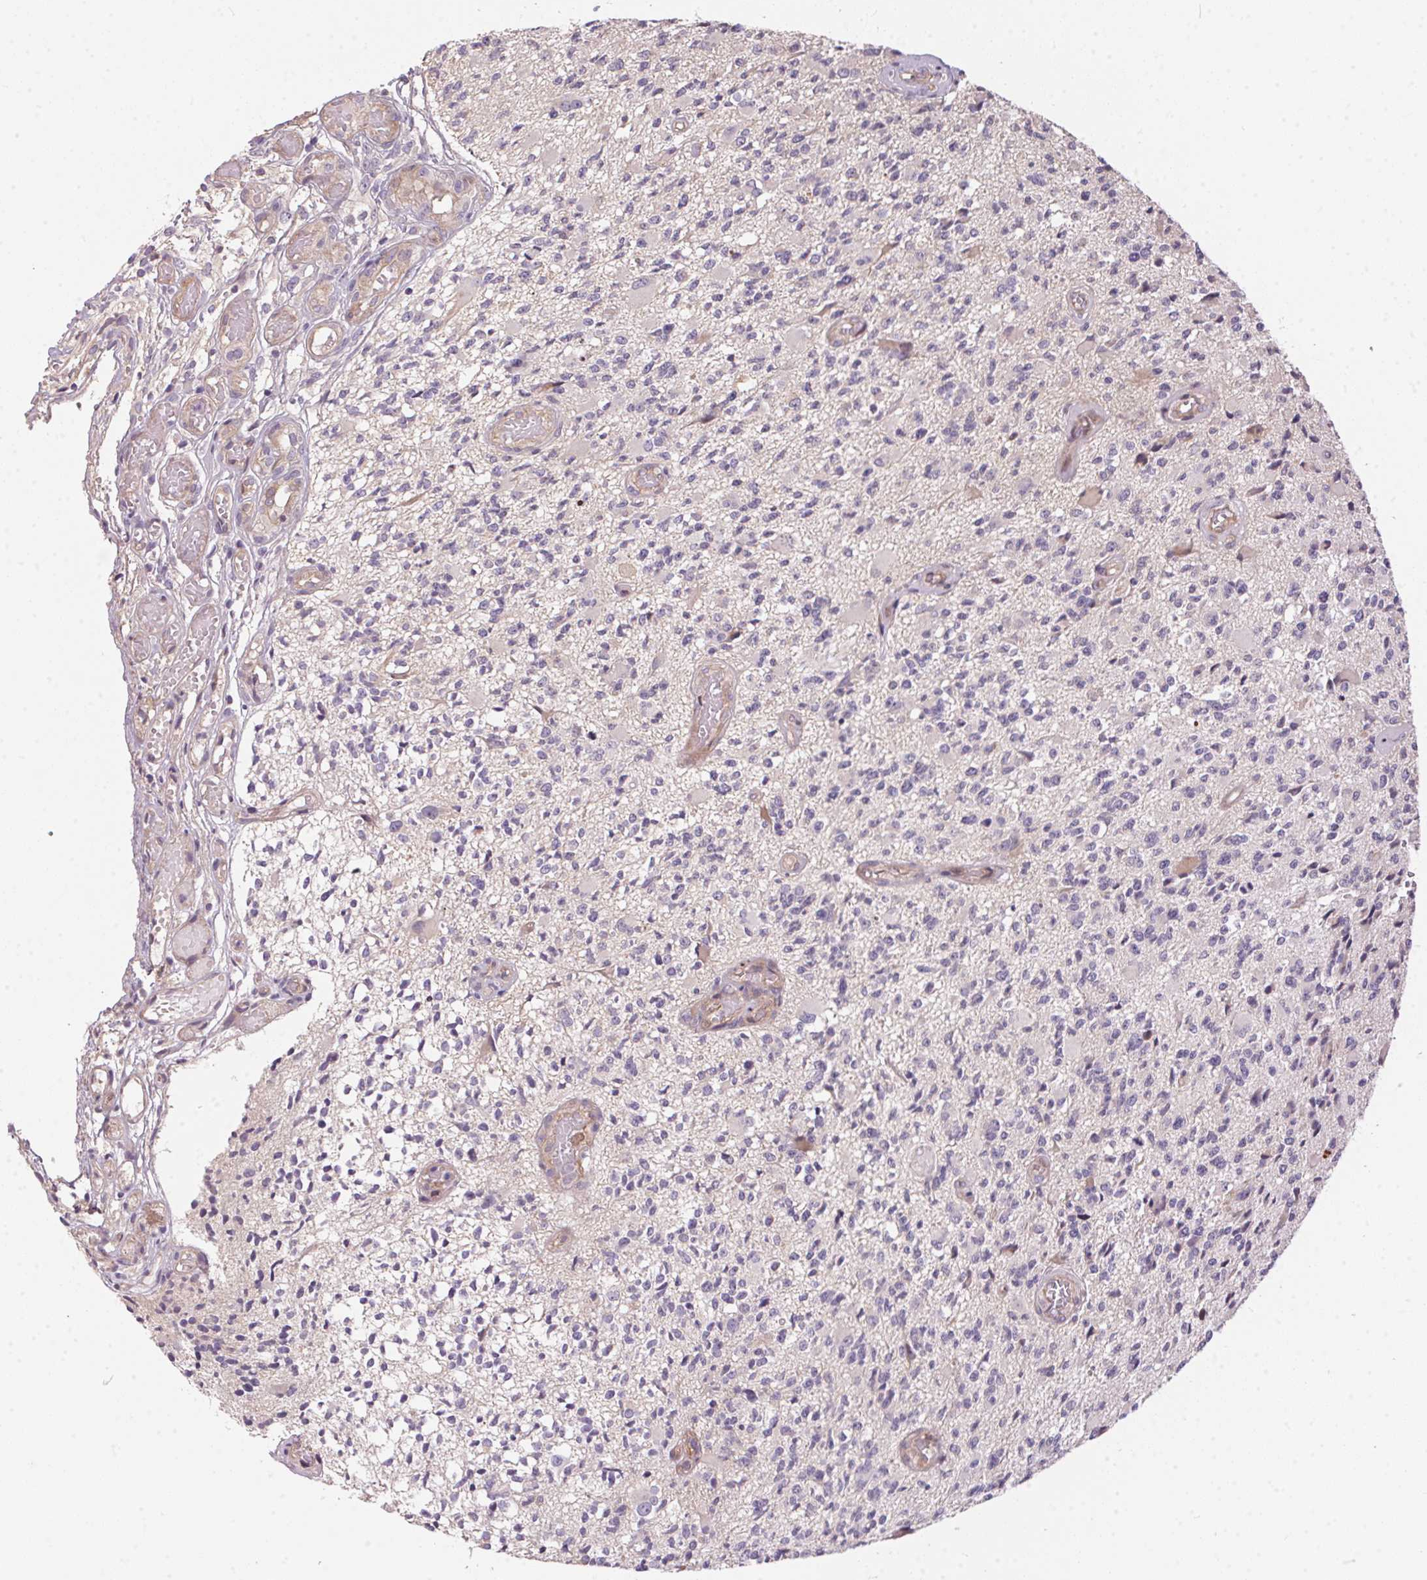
{"staining": {"intensity": "negative", "quantity": "none", "location": "none"}, "tissue": "glioma", "cell_type": "Tumor cells", "image_type": "cancer", "snomed": [{"axis": "morphology", "description": "Glioma, malignant, High grade"}, {"axis": "topography", "description": "Brain"}], "caption": "DAB (3,3'-diaminobenzidine) immunohistochemical staining of glioma shows no significant staining in tumor cells.", "gene": "UNC13B", "patient": {"sex": "female", "age": 63}}